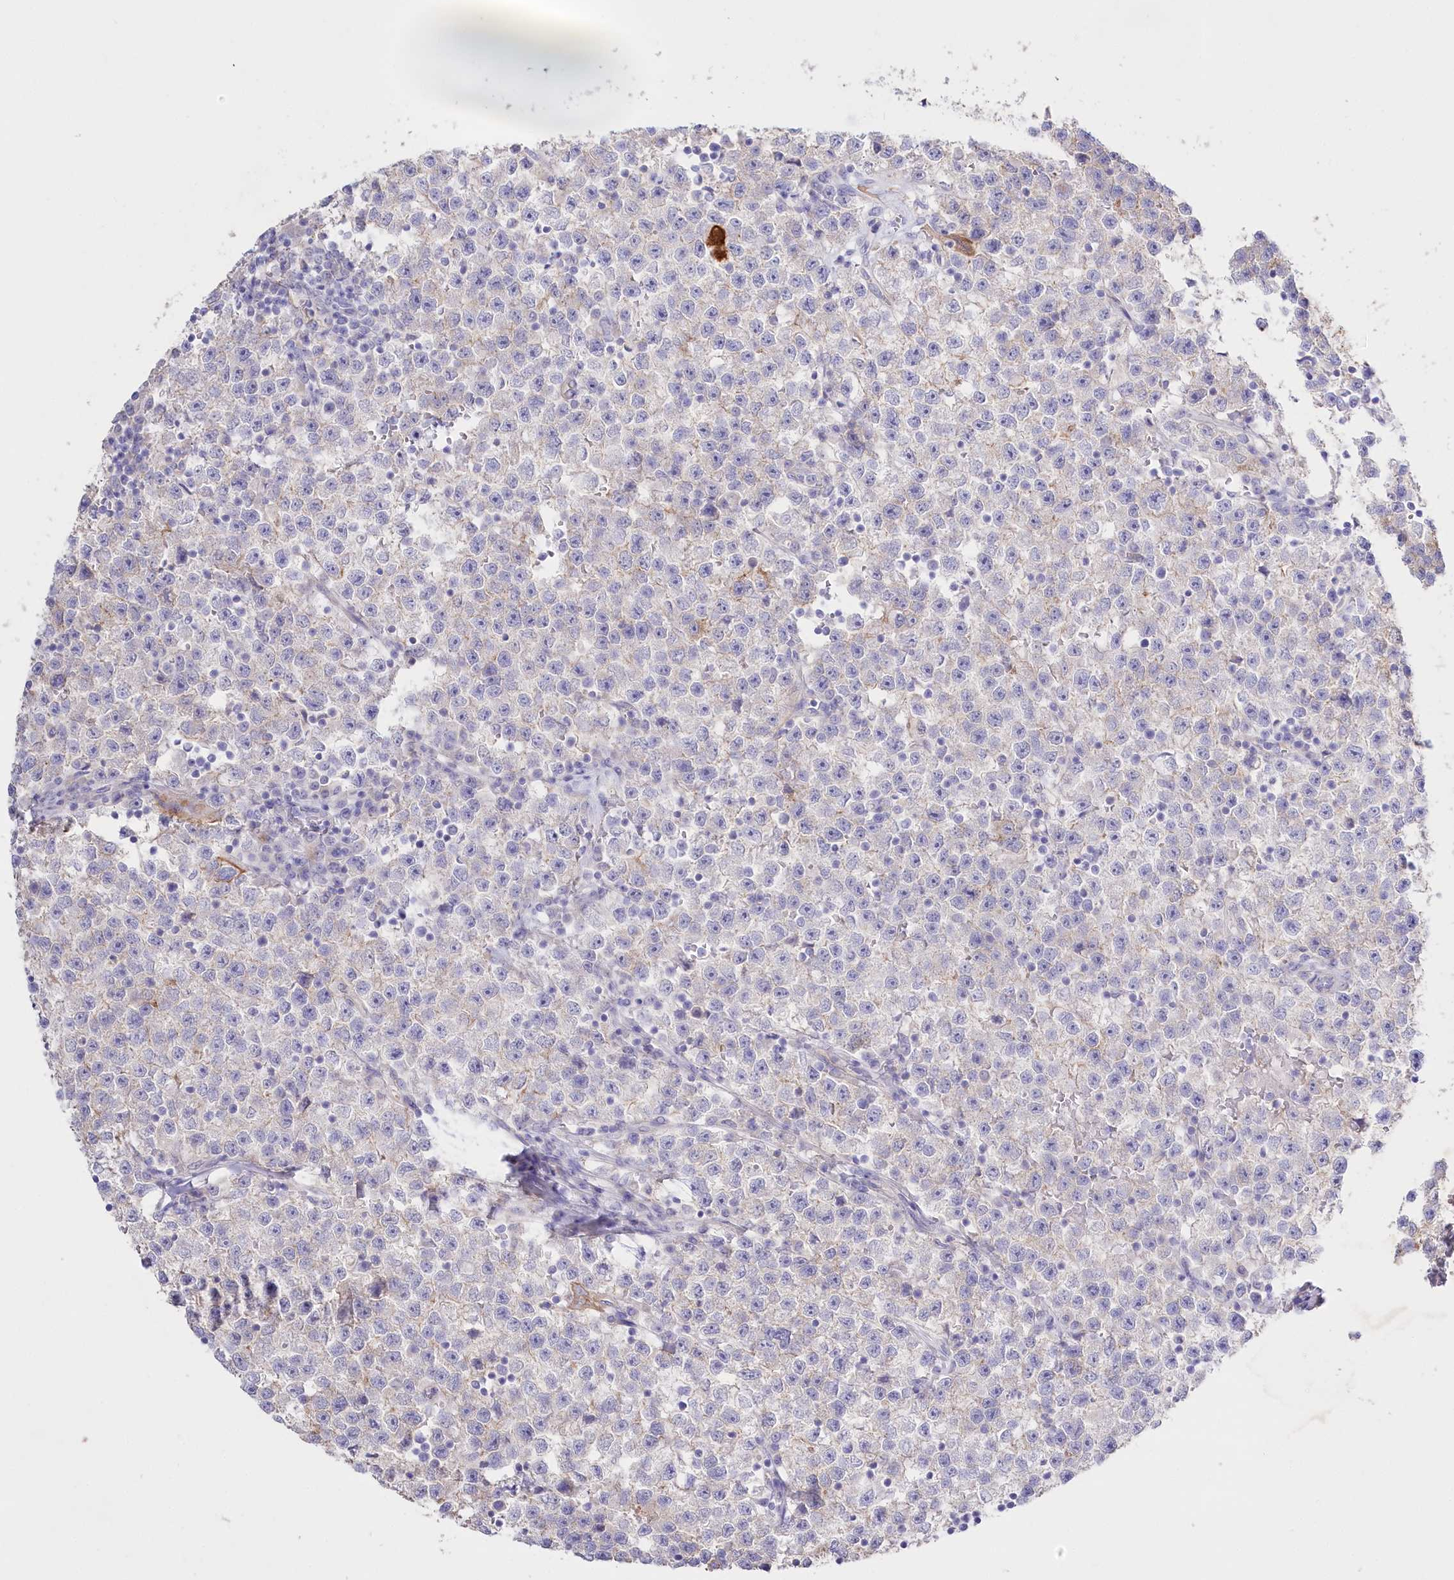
{"staining": {"intensity": "negative", "quantity": "none", "location": "none"}, "tissue": "testis cancer", "cell_type": "Tumor cells", "image_type": "cancer", "snomed": [{"axis": "morphology", "description": "Seminoma, NOS"}, {"axis": "topography", "description": "Testis"}], "caption": "Seminoma (testis) was stained to show a protein in brown. There is no significant expression in tumor cells.", "gene": "SLC39A10", "patient": {"sex": "male", "age": 22}}